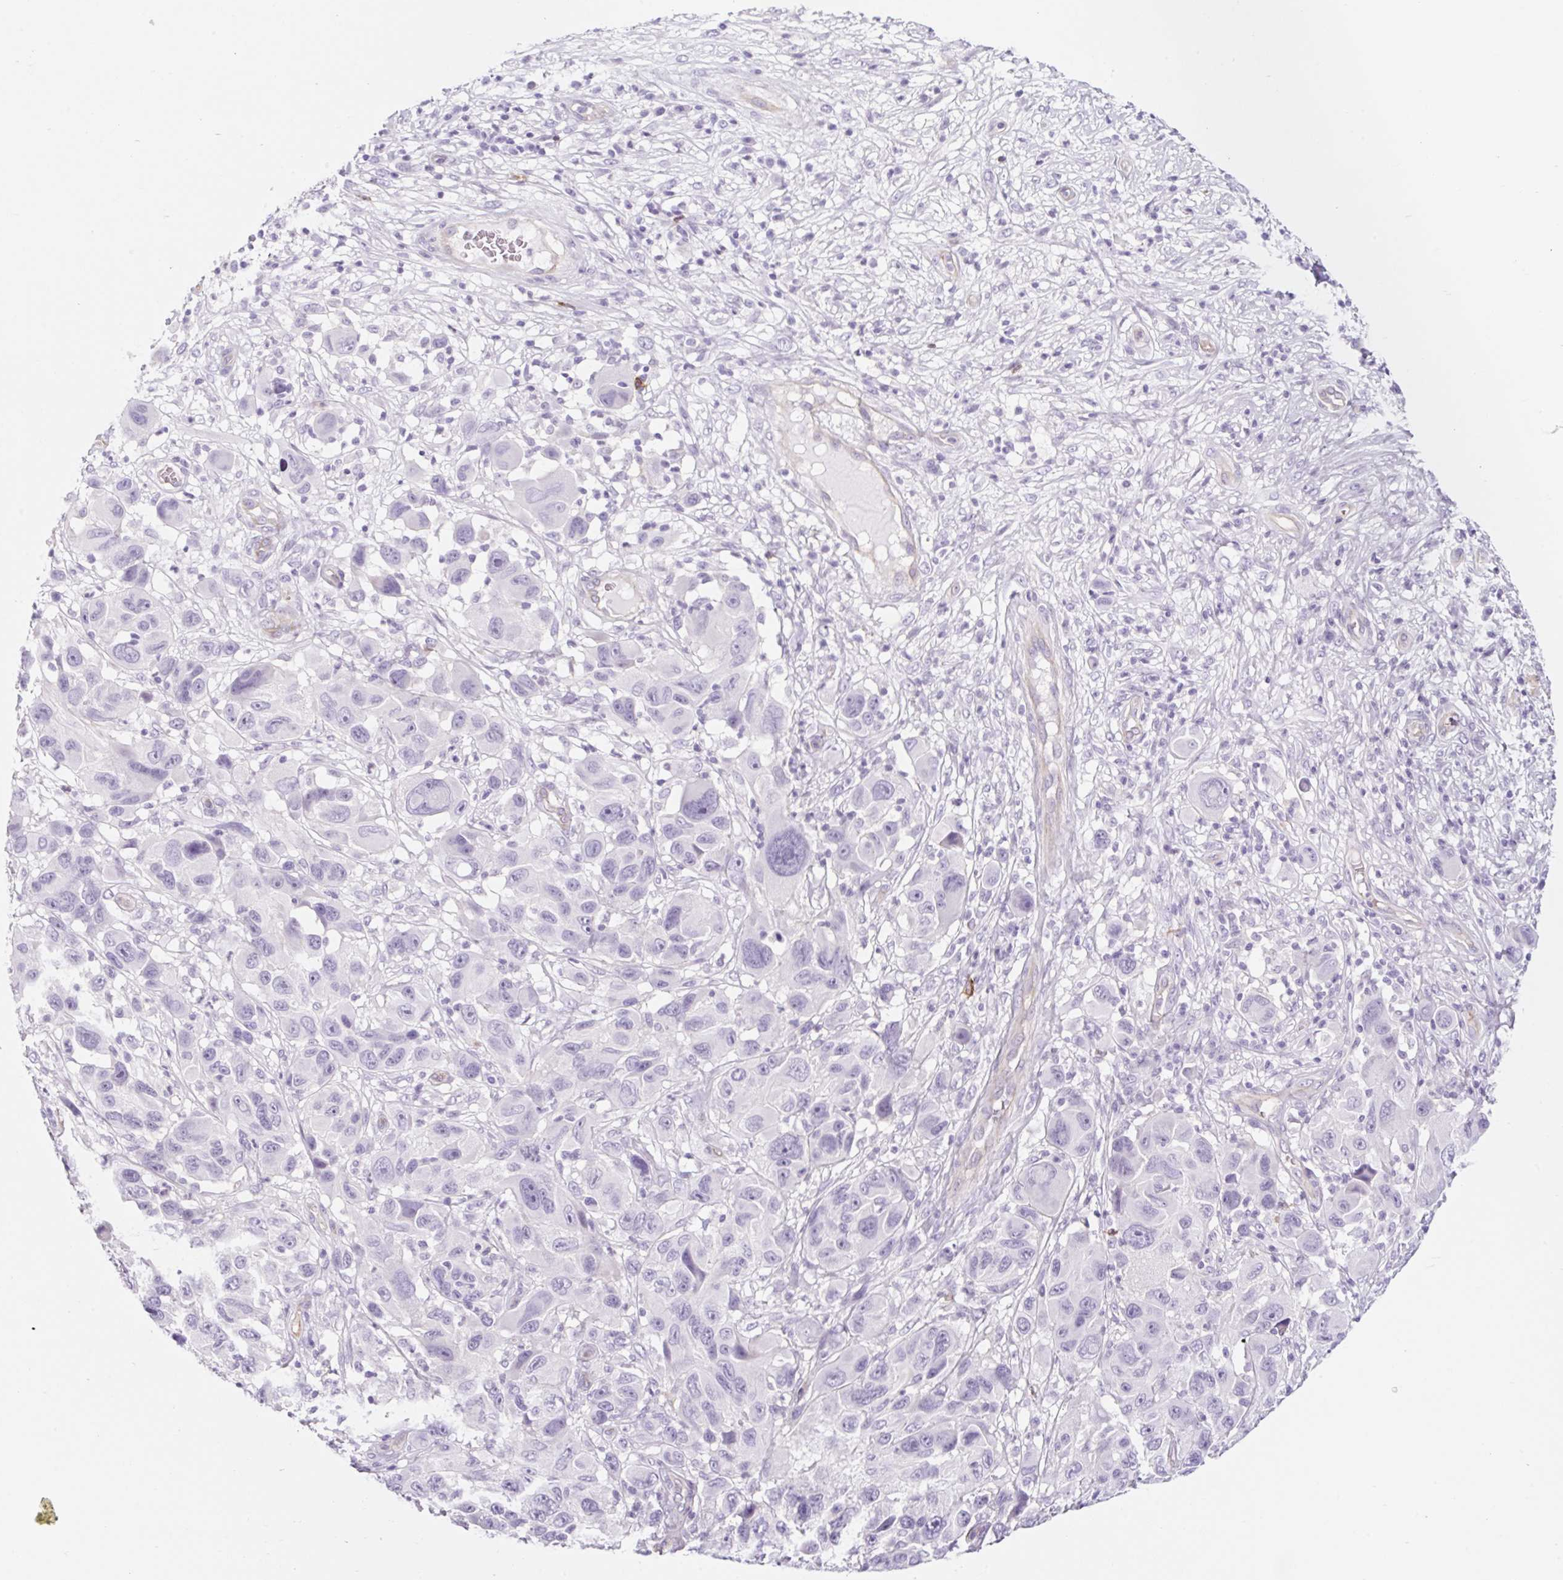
{"staining": {"intensity": "negative", "quantity": "none", "location": "none"}, "tissue": "melanoma", "cell_type": "Tumor cells", "image_type": "cancer", "snomed": [{"axis": "morphology", "description": "Malignant melanoma, NOS"}, {"axis": "topography", "description": "Skin"}], "caption": "Malignant melanoma stained for a protein using immunohistochemistry demonstrates no staining tumor cells.", "gene": "BCAS1", "patient": {"sex": "male", "age": 53}}